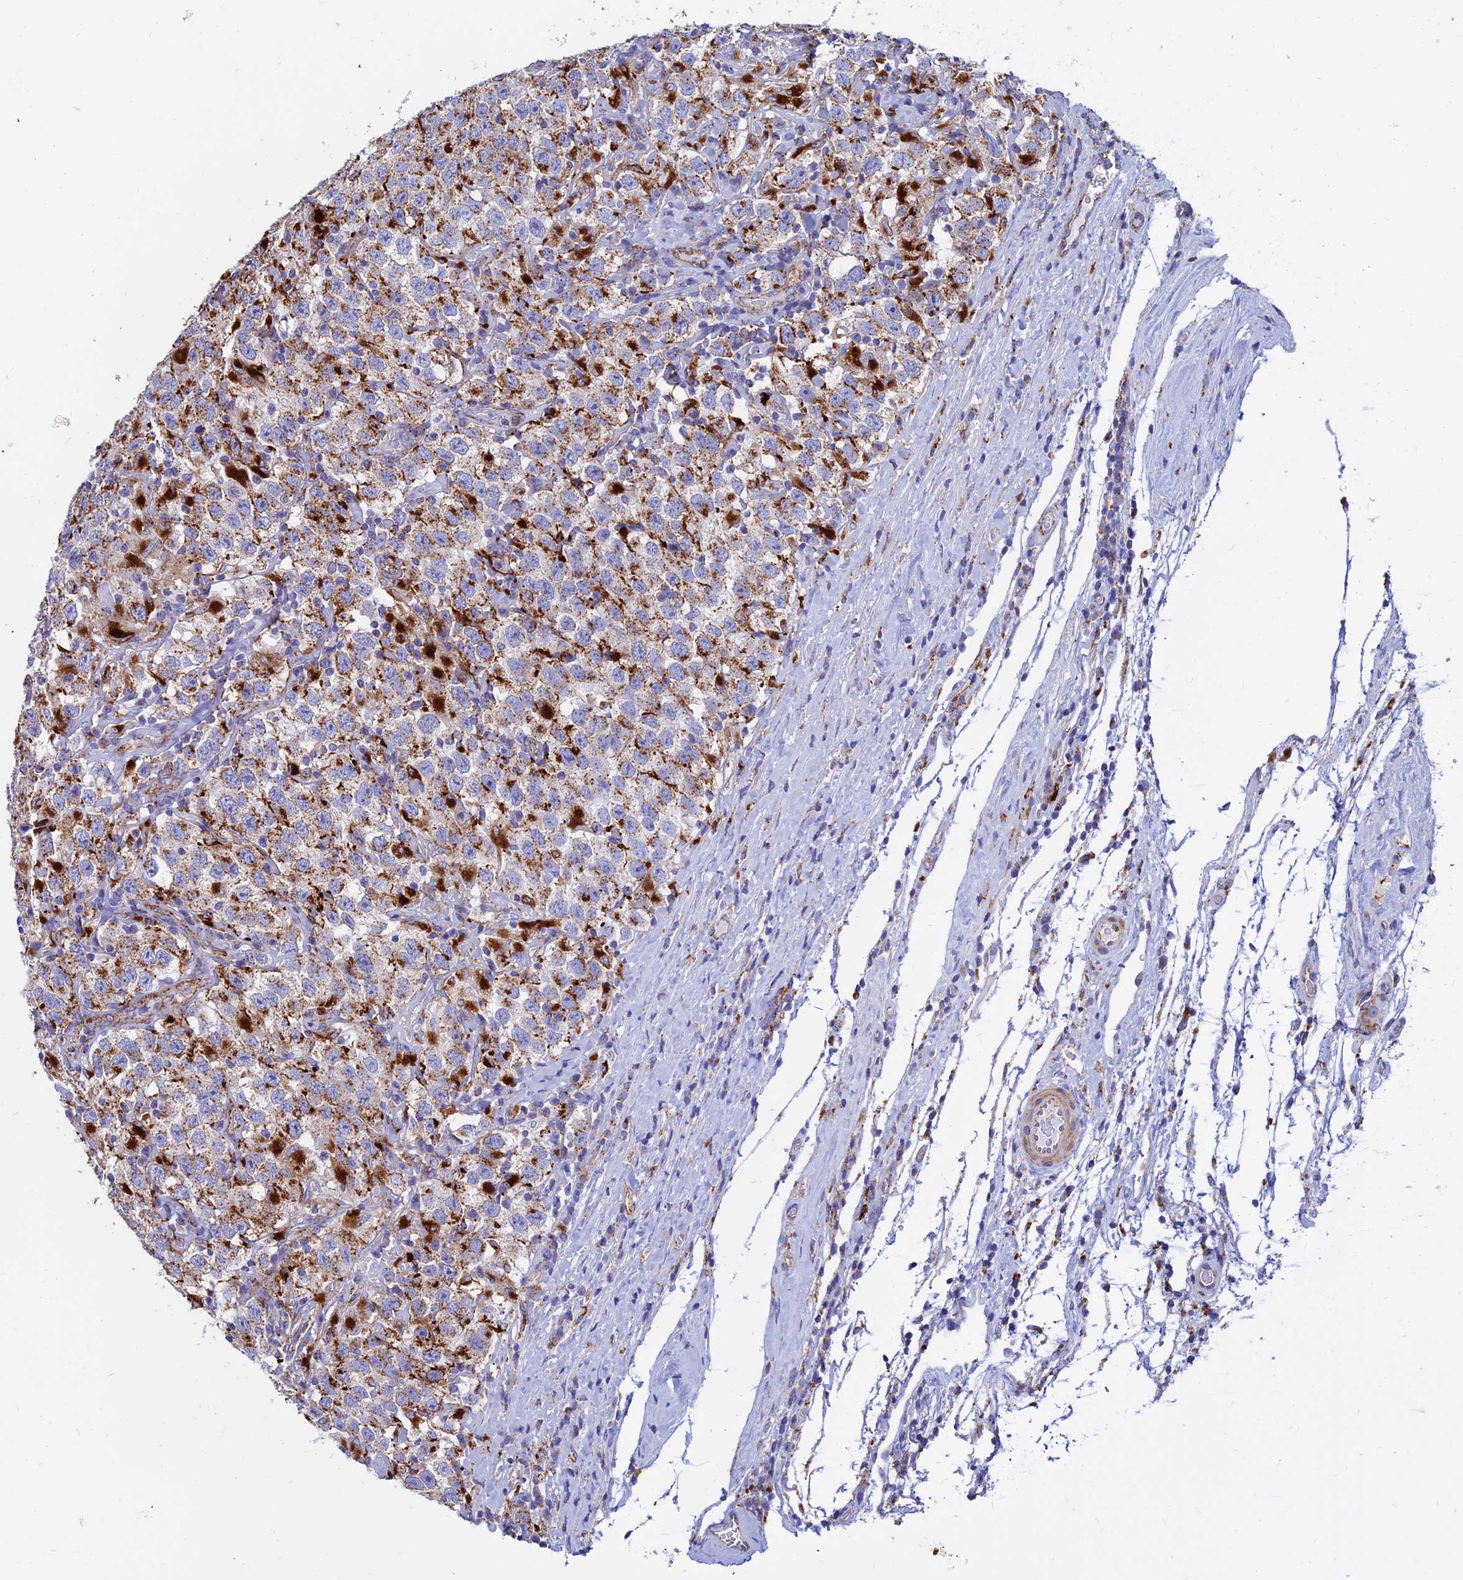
{"staining": {"intensity": "strong", "quantity": ">75%", "location": "cytoplasmic/membranous"}, "tissue": "testis cancer", "cell_type": "Tumor cells", "image_type": "cancer", "snomed": [{"axis": "morphology", "description": "Seminoma, NOS"}, {"axis": "topography", "description": "Testis"}], "caption": "Immunohistochemistry image of human testis seminoma stained for a protein (brown), which shows high levels of strong cytoplasmic/membranous expression in about >75% of tumor cells.", "gene": "SPNS1", "patient": {"sex": "male", "age": 41}}